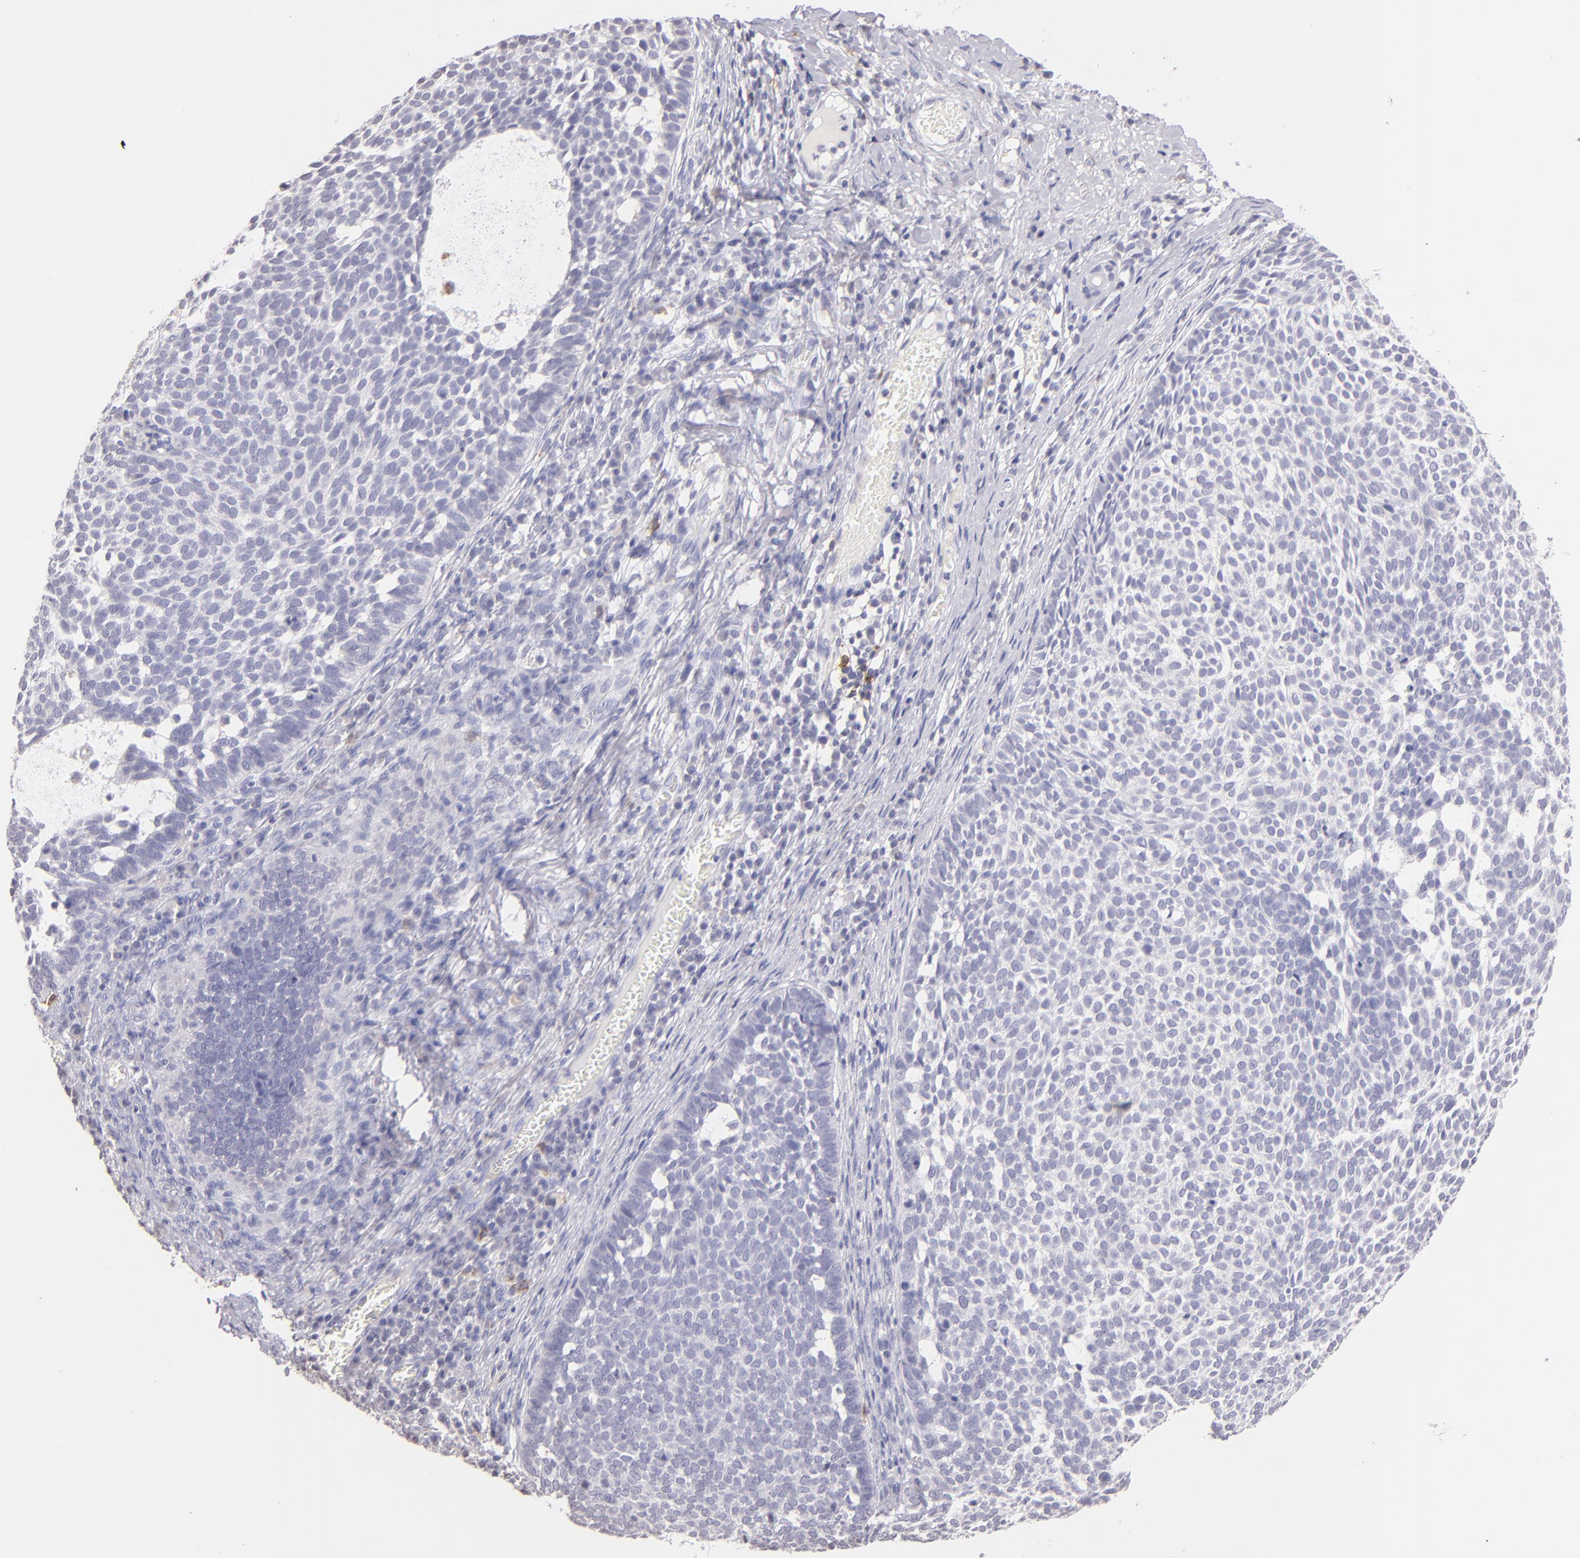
{"staining": {"intensity": "negative", "quantity": "none", "location": "none"}, "tissue": "skin cancer", "cell_type": "Tumor cells", "image_type": "cancer", "snomed": [{"axis": "morphology", "description": "Basal cell carcinoma"}, {"axis": "topography", "description": "Skin"}], "caption": "High magnification brightfield microscopy of basal cell carcinoma (skin) stained with DAB (3,3'-diaminobenzidine) (brown) and counterstained with hematoxylin (blue): tumor cells show no significant staining.", "gene": "IL2RA", "patient": {"sex": "male", "age": 63}}